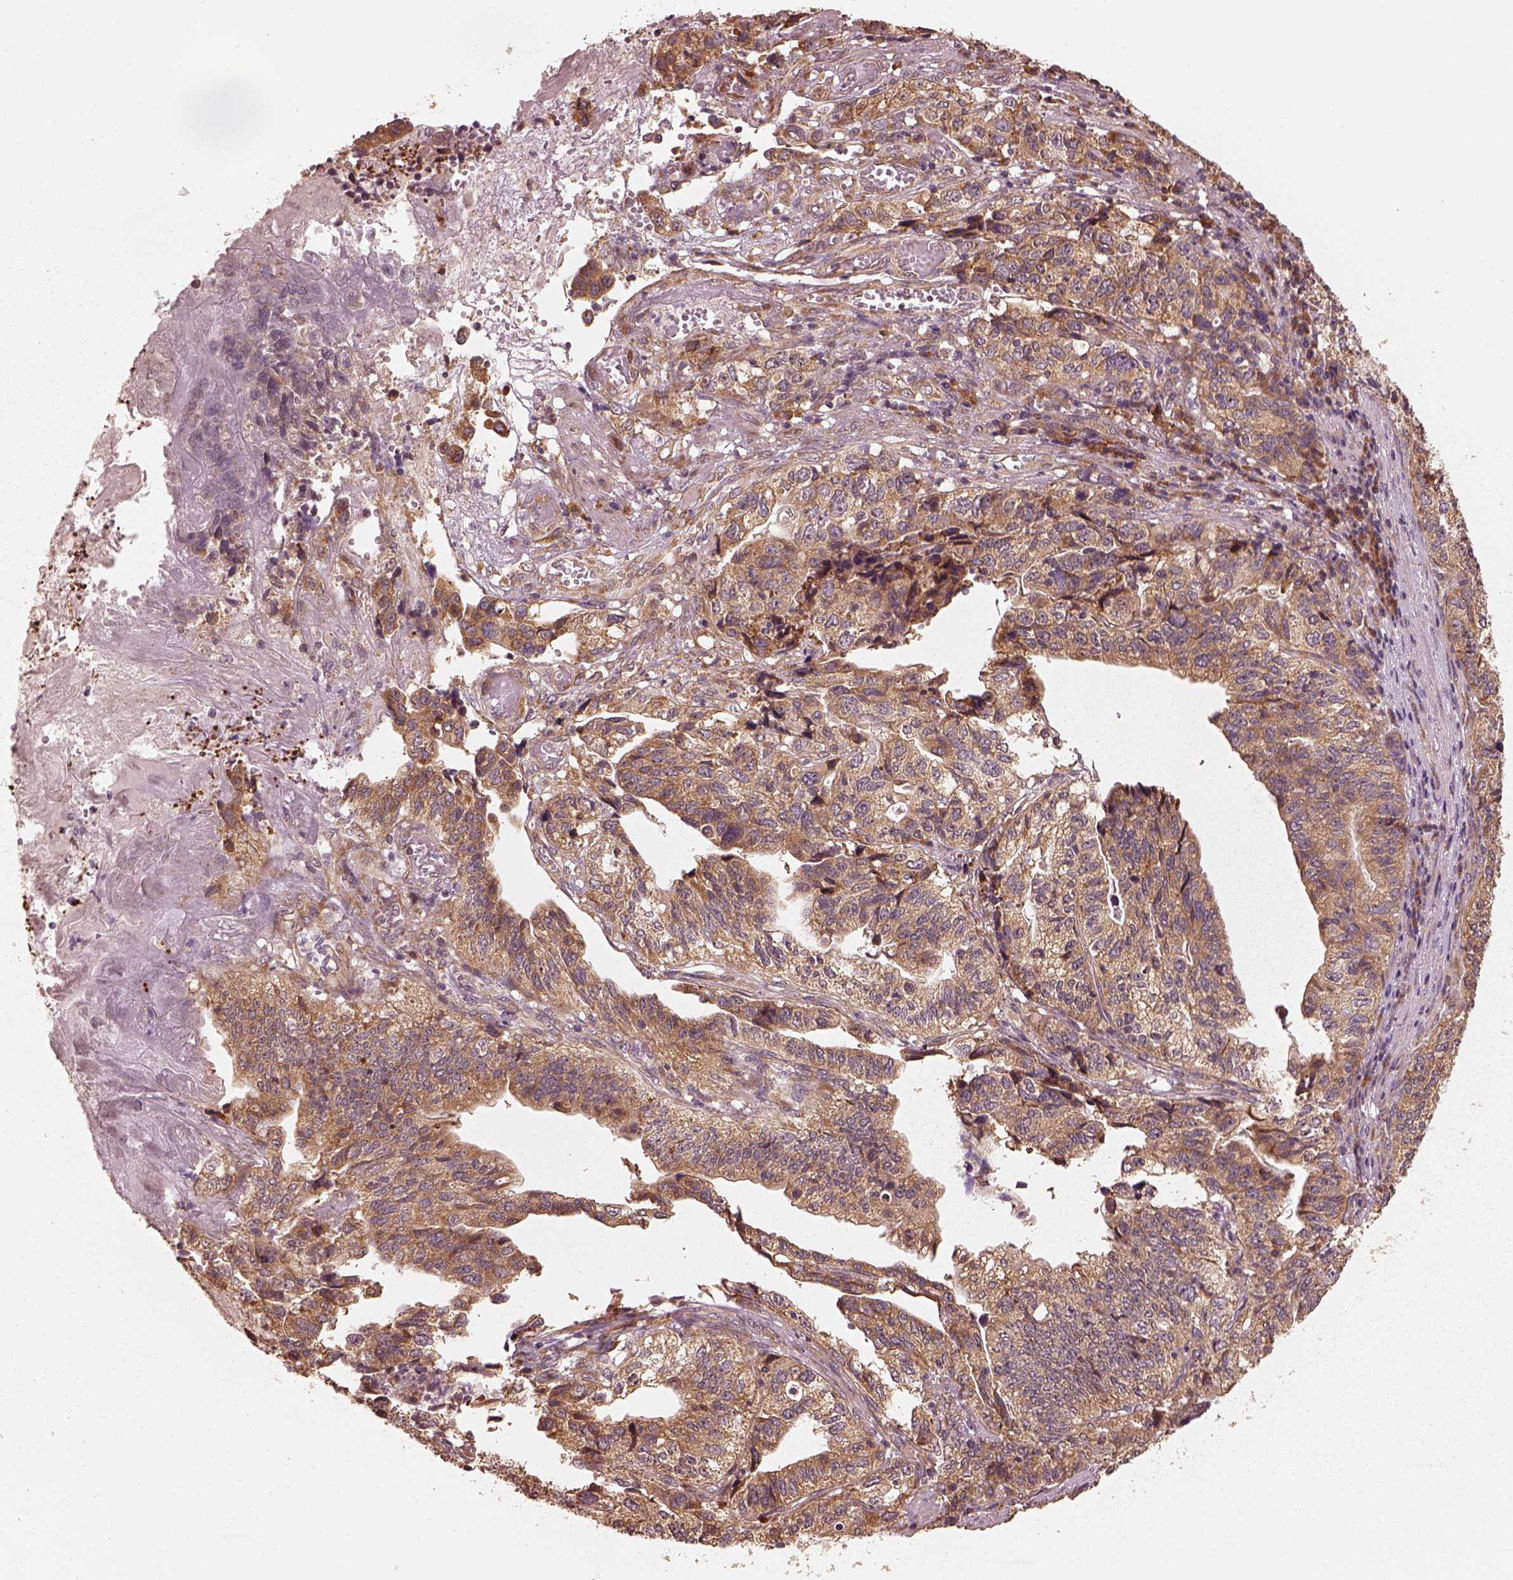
{"staining": {"intensity": "moderate", "quantity": ">75%", "location": "cytoplasmic/membranous"}, "tissue": "stomach cancer", "cell_type": "Tumor cells", "image_type": "cancer", "snomed": [{"axis": "morphology", "description": "Adenocarcinoma, NOS"}, {"axis": "topography", "description": "Stomach, upper"}], "caption": "Immunohistochemical staining of human stomach cancer shows medium levels of moderate cytoplasmic/membranous positivity in approximately >75% of tumor cells. (DAB (3,3'-diaminobenzidine) IHC with brightfield microscopy, high magnification).", "gene": "RPS5", "patient": {"sex": "female", "age": 67}}